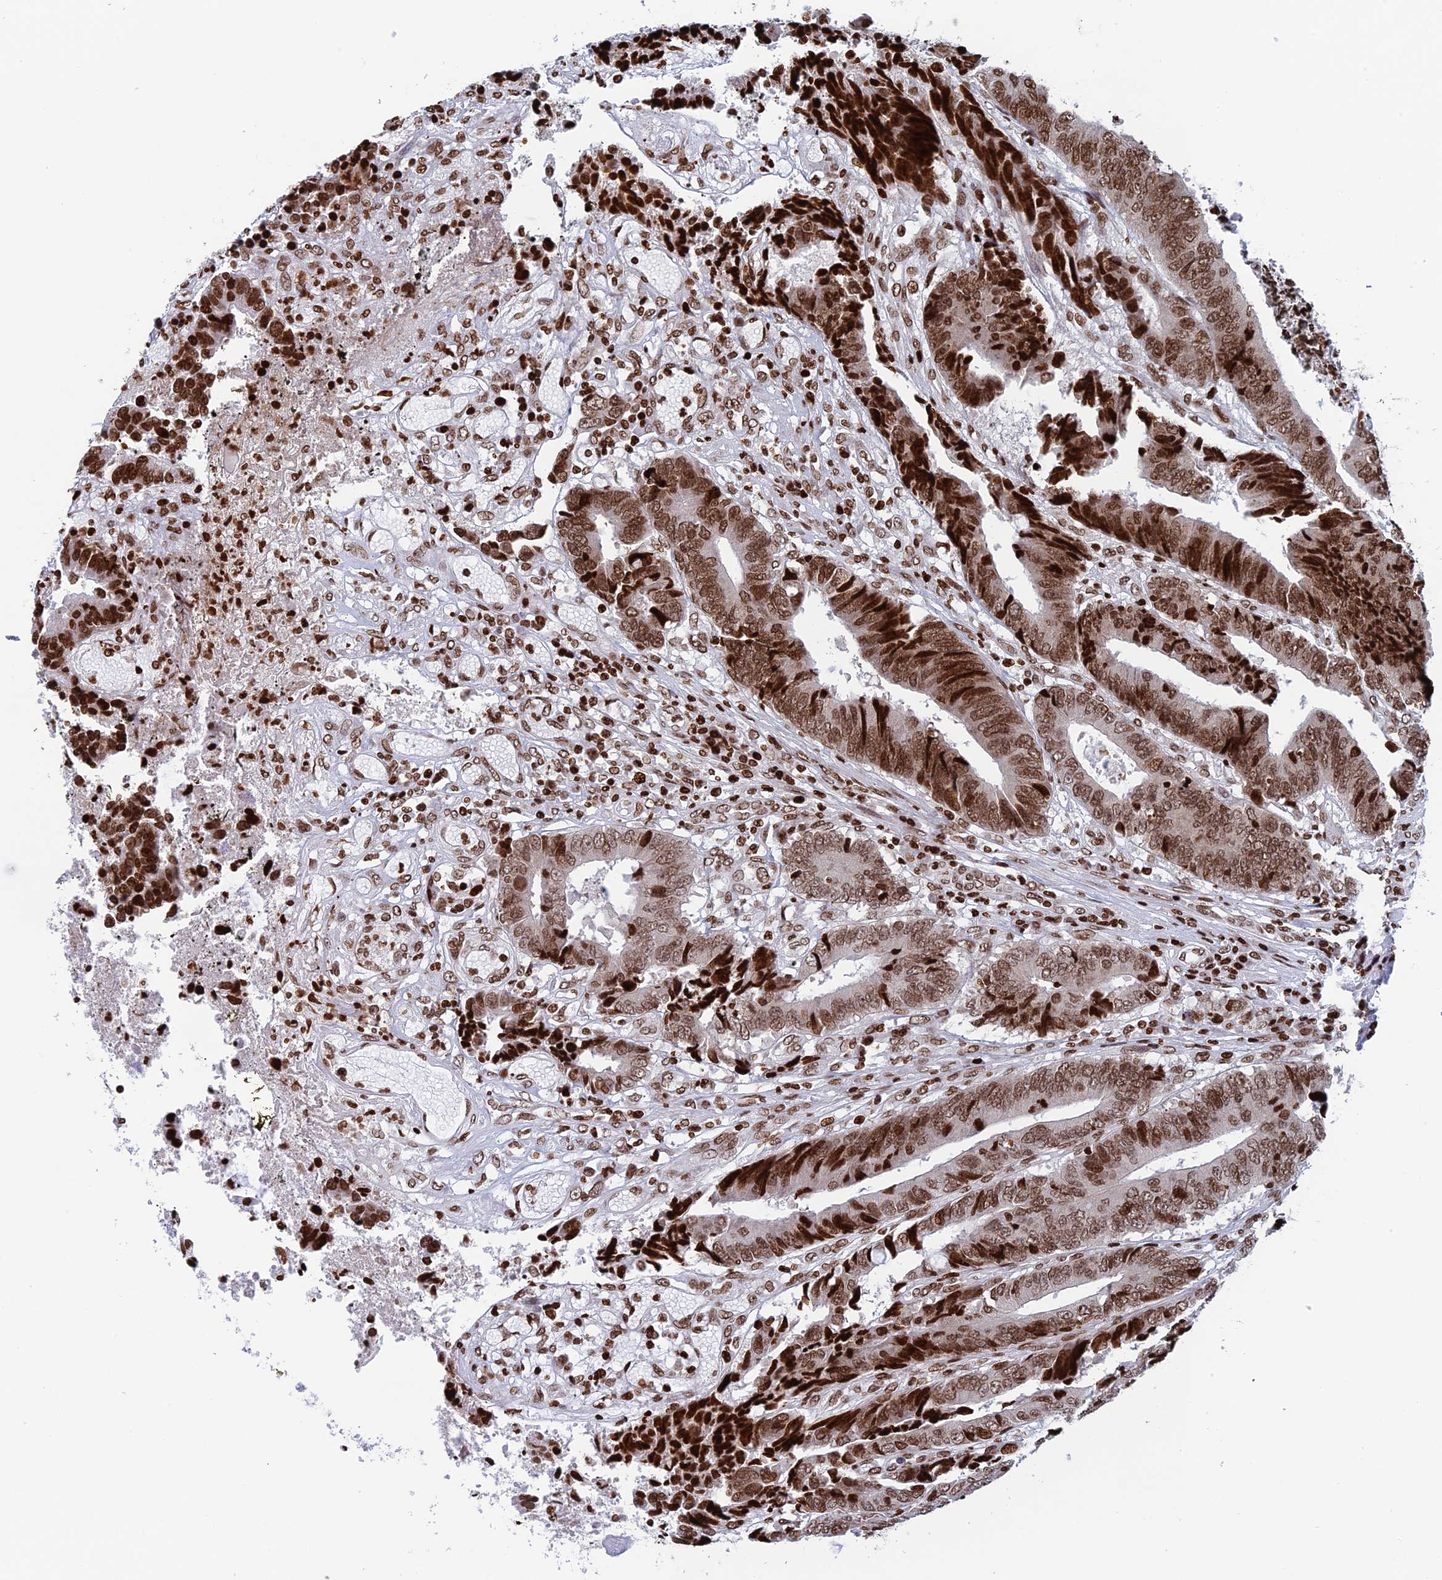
{"staining": {"intensity": "moderate", "quantity": ">75%", "location": "nuclear"}, "tissue": "colorectal cancer", "cell_type": "Tumor cells", "image_type": "cancer", "snomed": [{"axis": "morphology", "description": "Adenocarcinoma, NOS"}, {"axis": "topography", "description": "Rectum"}], "caption": "Protein expression analysis of colorectal cancer exhibits moderate nuclear expression in approximately >75% of tumor cells.", "gene": "RPAP1", "patient": {"sex": "male", "age": 84}}